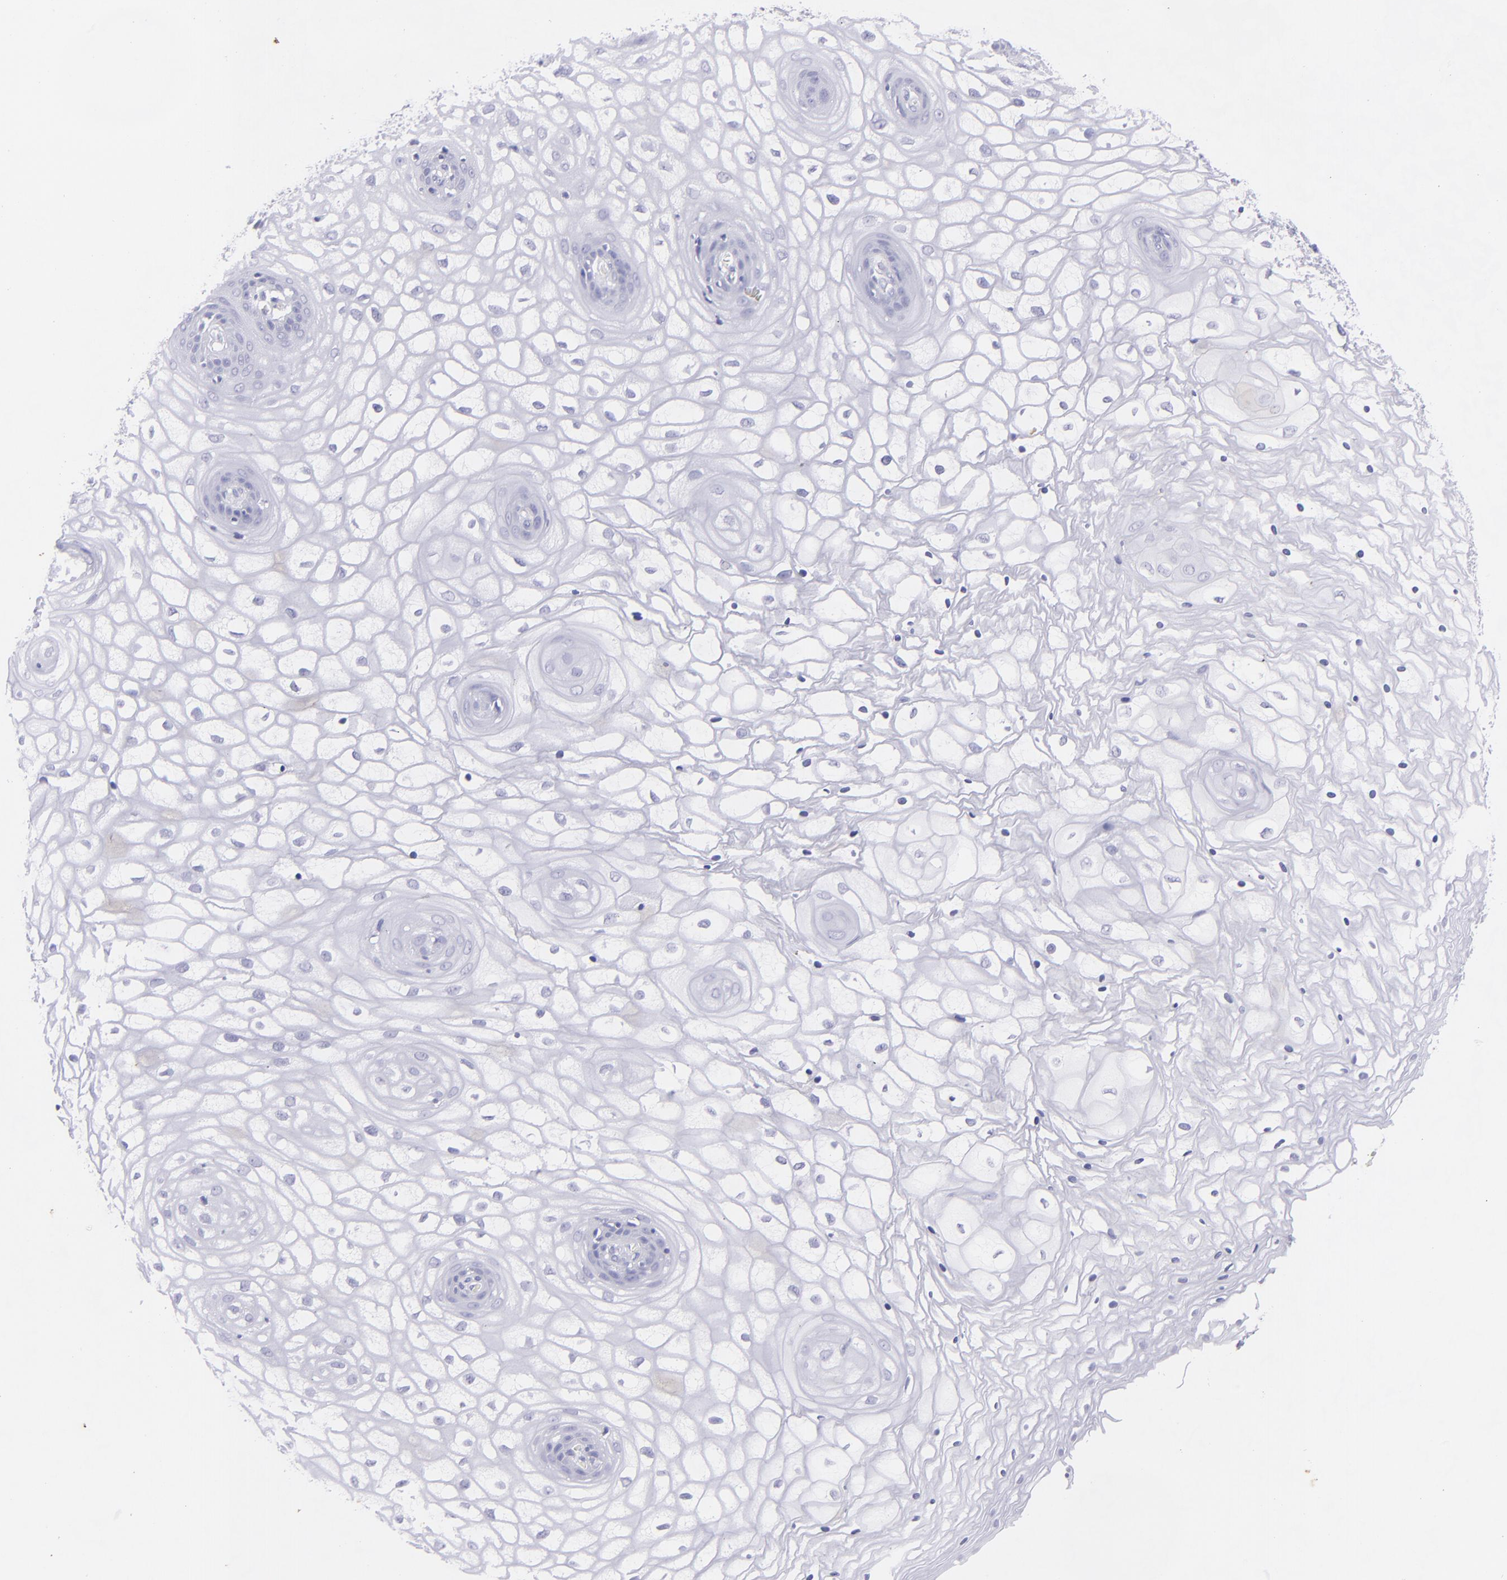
{"staining": {"intensity": "negative", "quantity": "none", "location": "none"}, "tissue": "vagina", "cell_type": "Squamous epithelial cells", "image_type": "normal", "snomed": [{"axis": "morphology", "description": "Normal tissue, NOS"}, {"axis": "topography", "description": "Vagina"}], "caption": "There is no significant positivity in squamous epithelial cells of vagina. (DAB (3,3'-diaminobenzidine) immunohistochemistry visualized using brightfield microscopy, high magnification).", "gene": "PIP", "patient": {"sex": "female", "age": 34}}